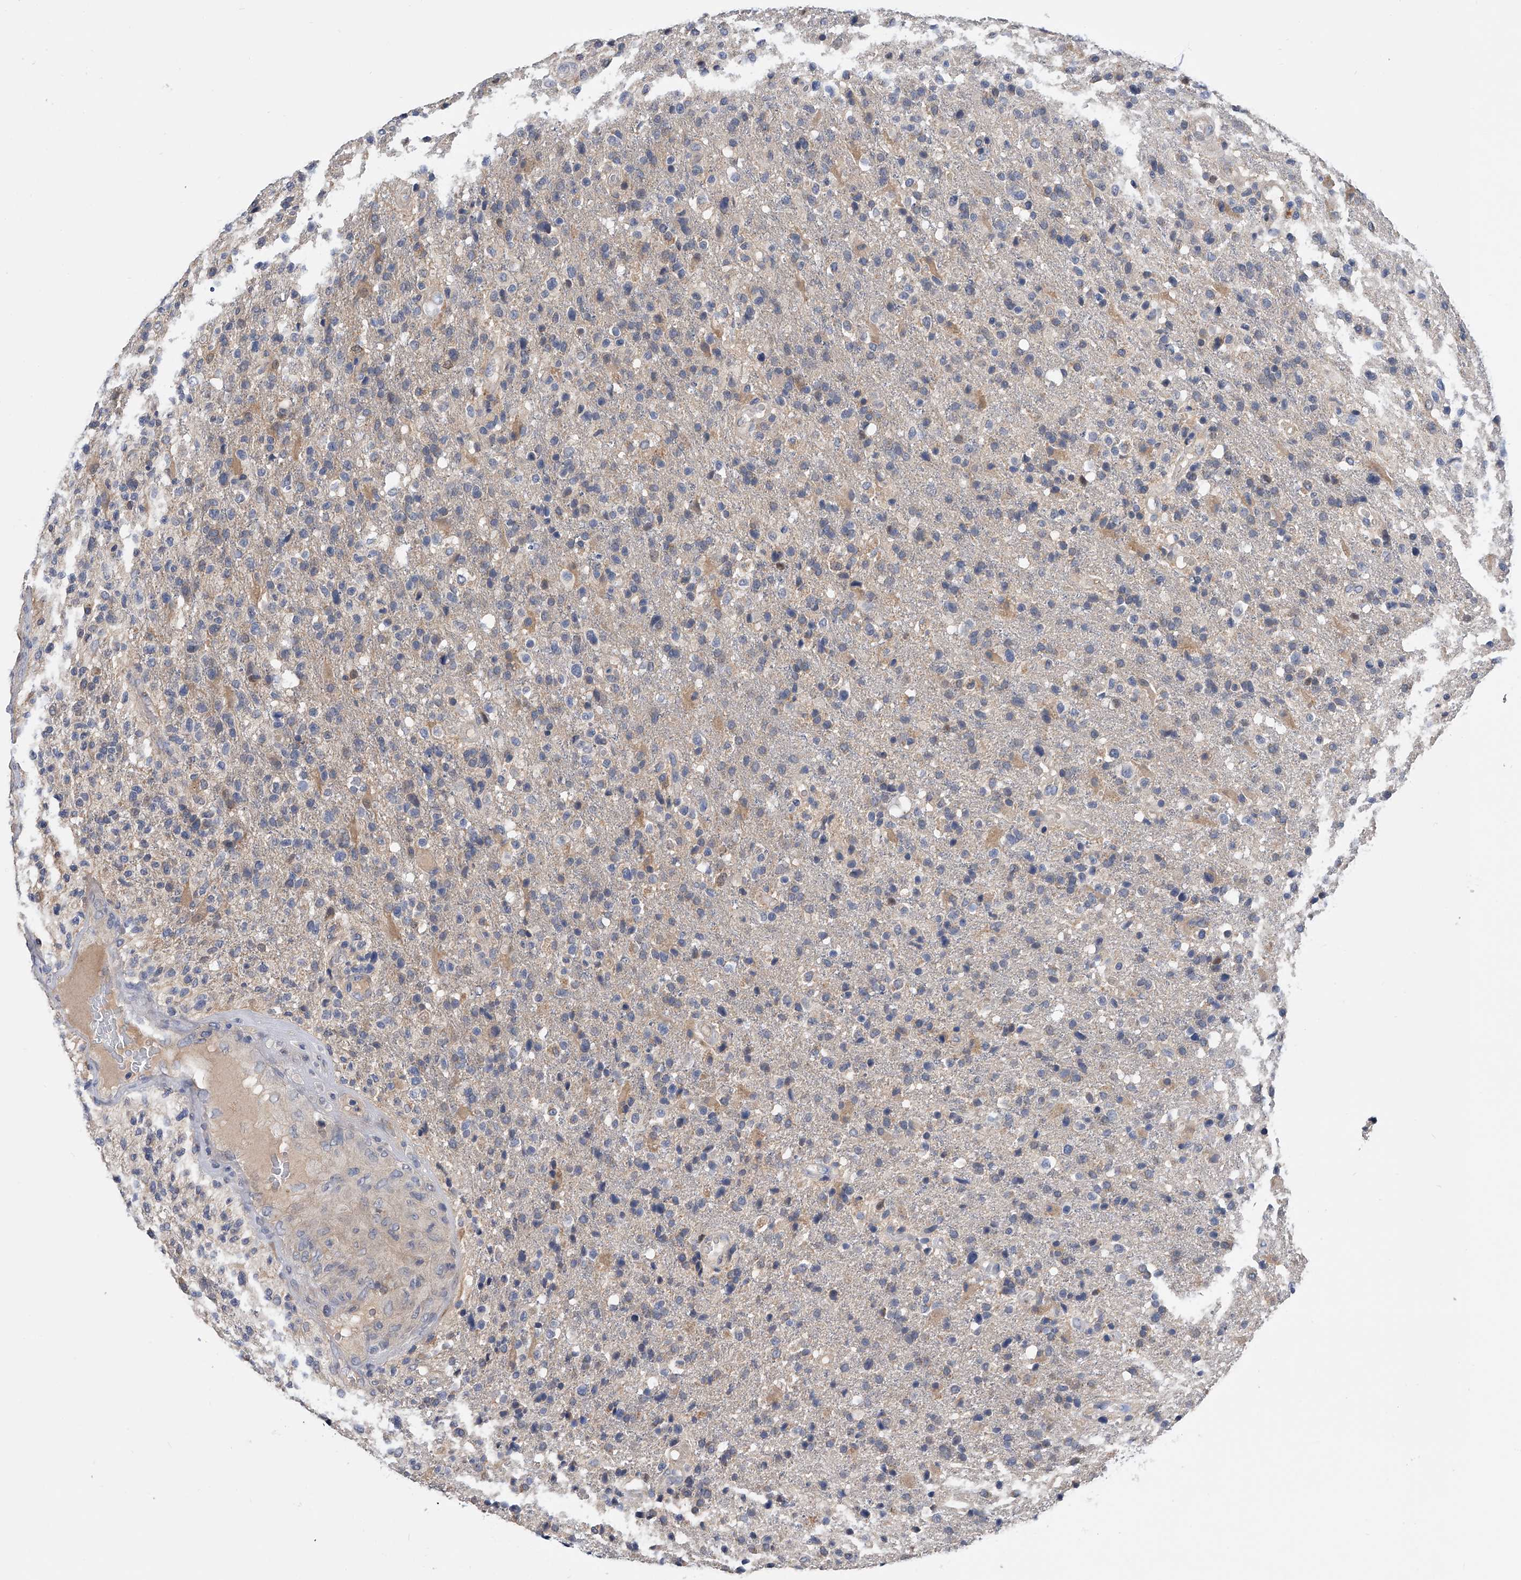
{"staining": {"intensity": "negative", "quantity": "none", "location": "none"}, "tissue": "glioma", "cell_type": "Tumor cells", "image_type": "cancer", "snomed": [{"axis": "morphology", "description": "Glioma, malignant, High grade"}, {"axis": "topography", "description": "Brain"}], "caption": "Immunohistochemistry photomicrograph of neoplastic tissue: malignant glioma (high-grade) stained with DAB shows no significant protein staining in tumor cells.", "gene": "PGM3", "patient": {"sex": "male", "age": 72}}